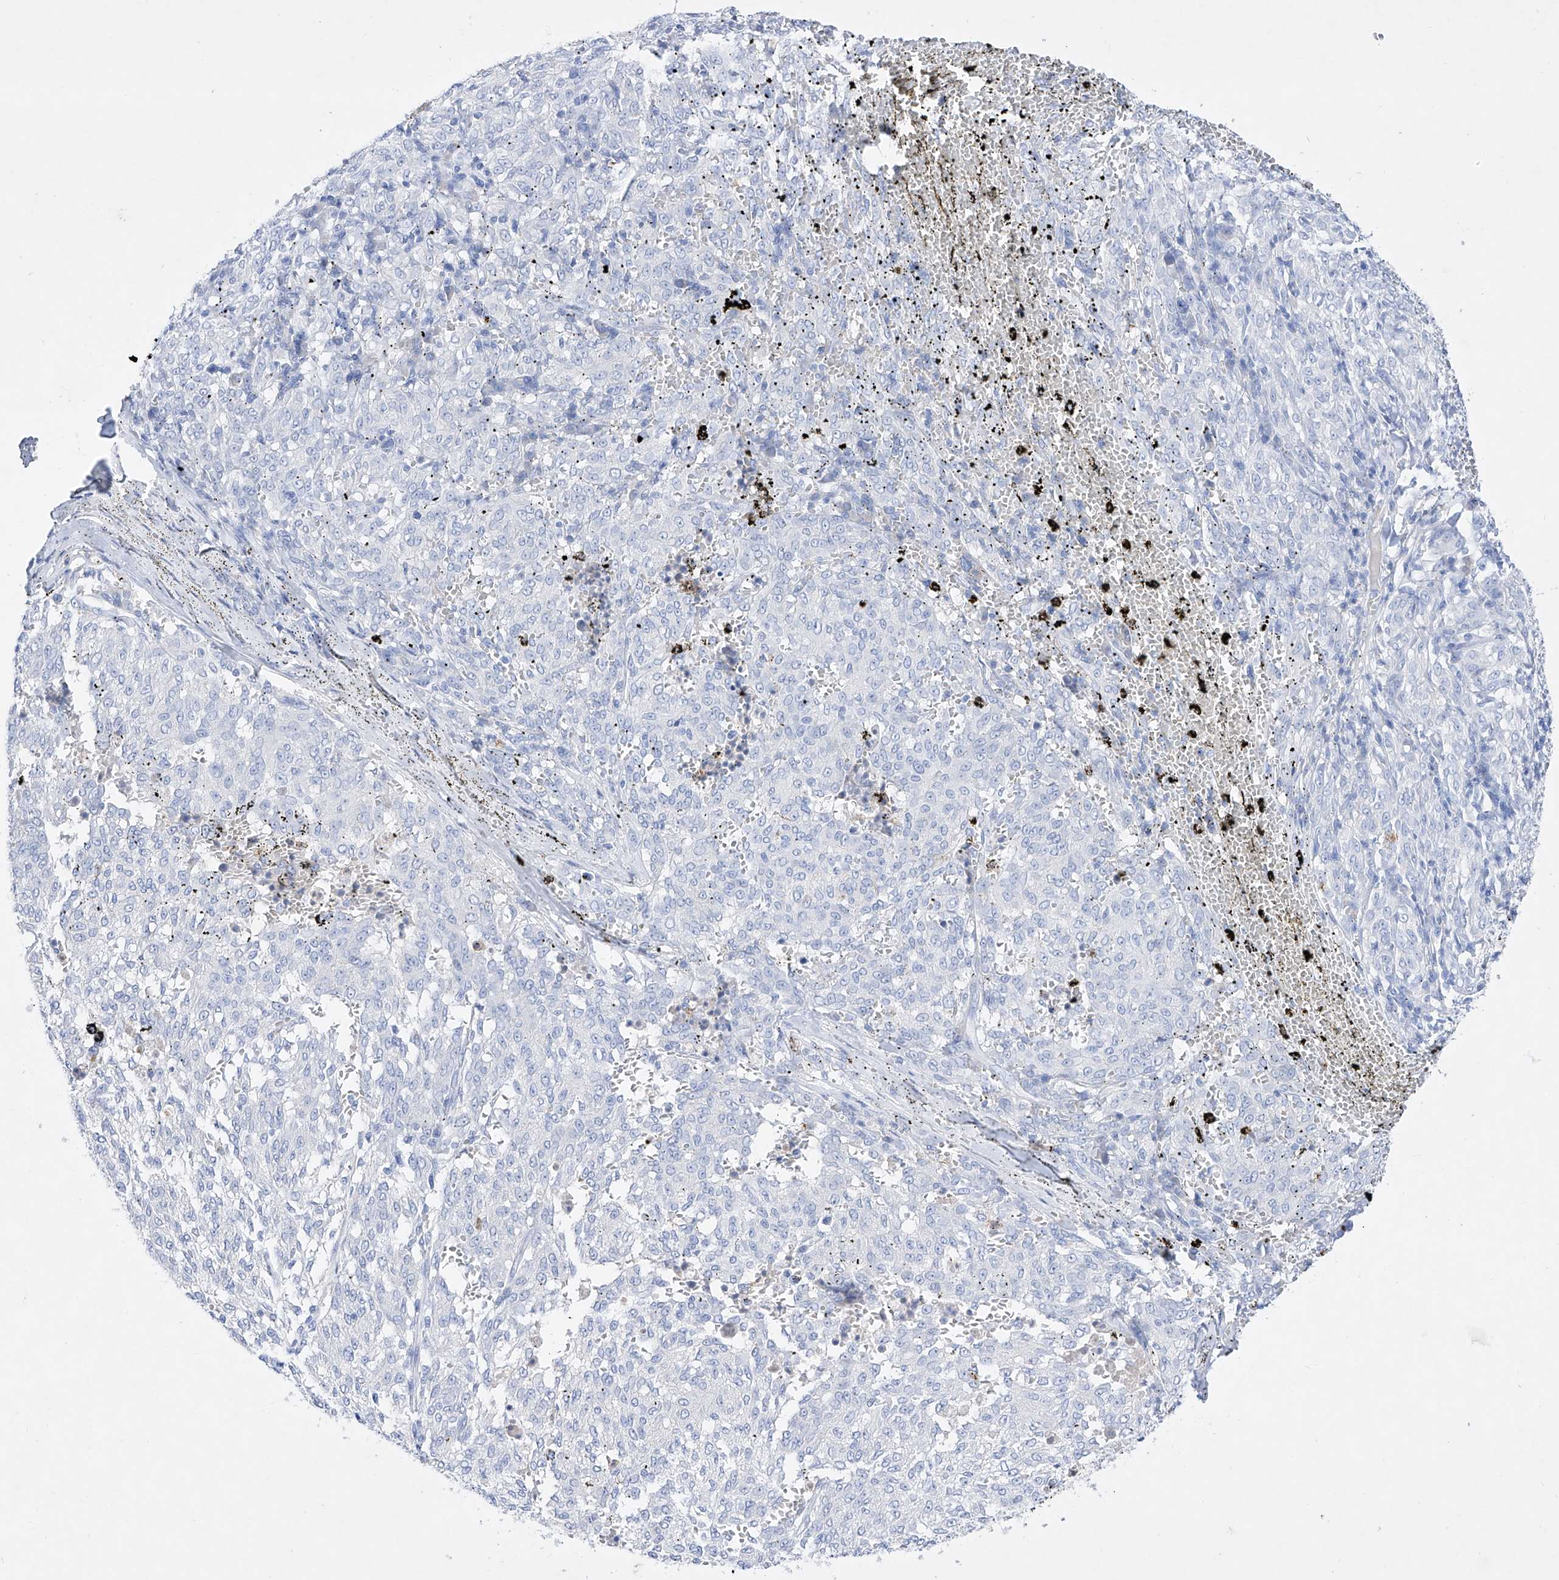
{"staining": {"intensity": "negative", "quantity": "none", "location": "none"}, "tissue": "melanoma", "cell_type": "Tumor cells", "image_type": "cancer", "snomed": [{"axis": "morphology", "description": "Malignant melanoma, NOS"}, {"axis": "topography", "description": "Skin"}], "caption": "High magnification brightfield microscopy of malignant melanoma stained with DAB (3,3'-diaminobenzidine) (brown) and counterstained with hematoxylin (blue): tumor cells show no significant expression. (DAB immunohistochemistry (IHC) visualized using brightfield microscopy, high magnification).", "gene": "TM7SF2", "patient": {"sex": "female", "age": 72}}